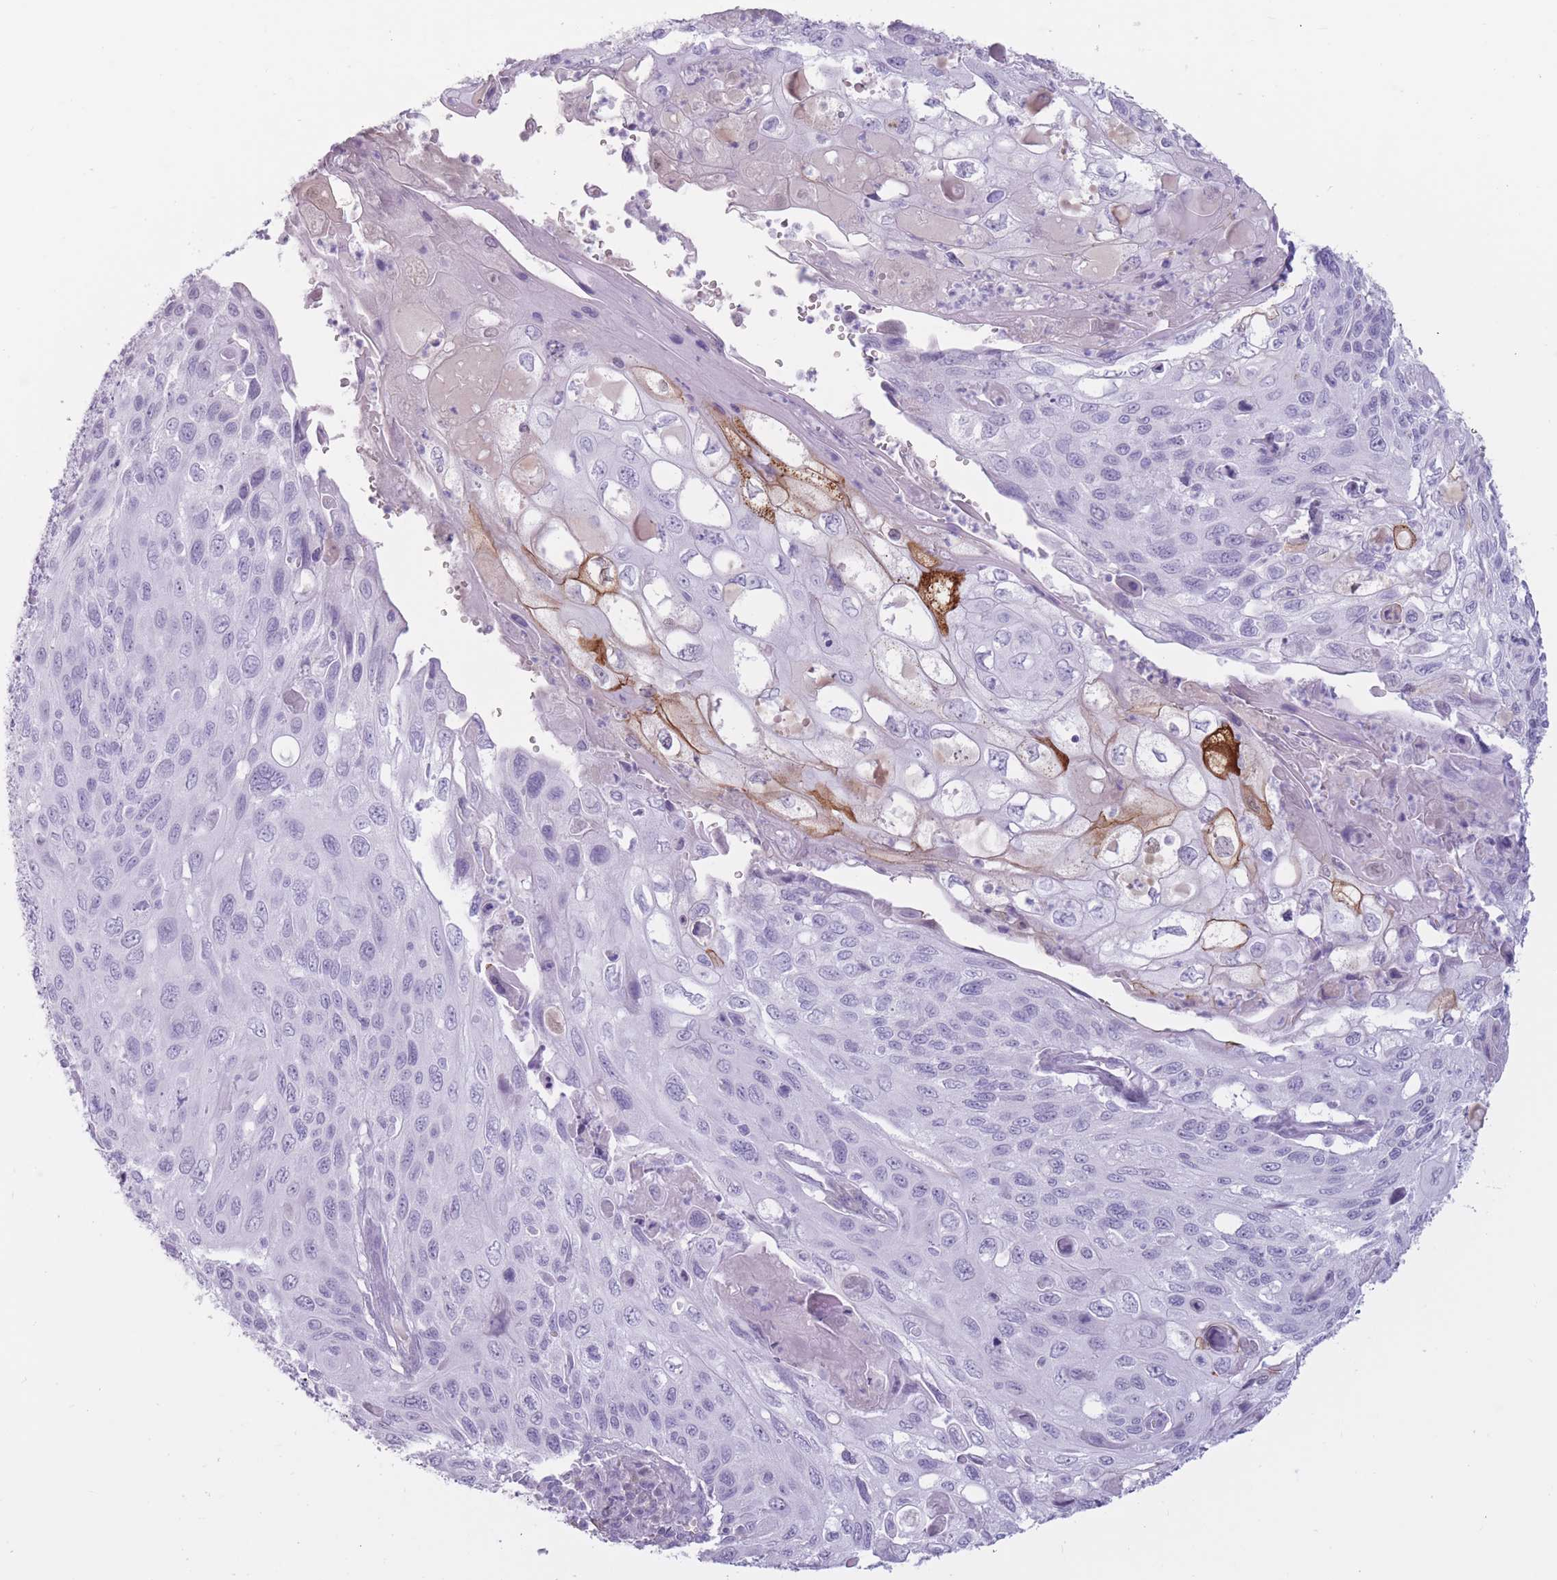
{"staining": {"intensity": "negative", "quantity": "none", "location": "none"}, "tissue": "cervical cancer", "cell_type": "Tumor cells", "image_type": "cancer", "snomed": [{"axis": "morphology", "description": "Squamous cell carcinoma, NOS"}, {"axis": "topography", "description": "Cervix"}], "caption": "Histopathology image shows no significant protein expression in tumor cells of cervical cancer.", "gene": "PNMA3", "patient": {"sex": "female", "age": 70}}